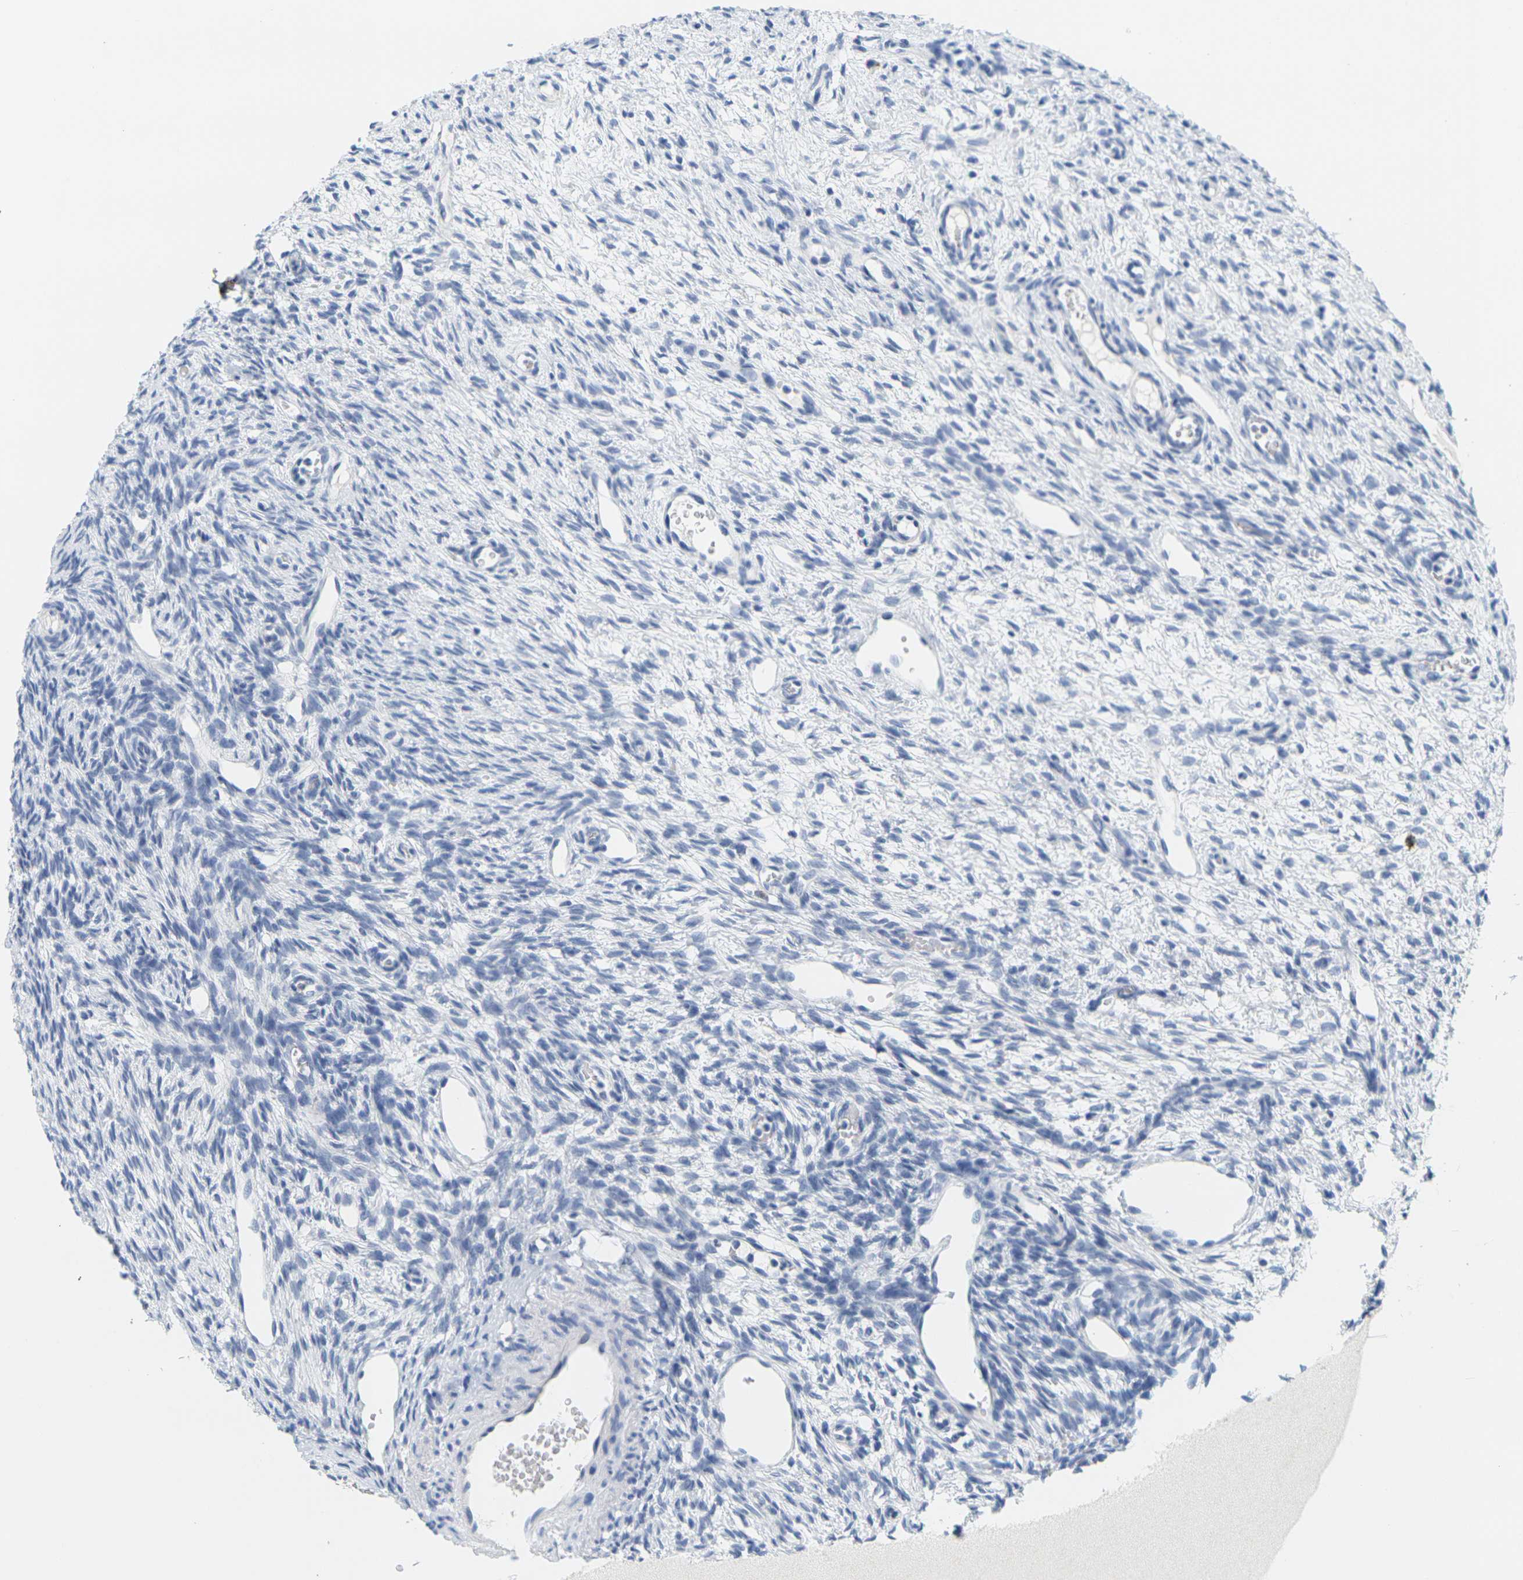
{"staining": {"intensity": "negative", "quantity": "none", "location": "none"}, "tissue": "ovary", "cell_type": "Follicle cells", "image_type": "normal", "snomed": [{"axis": "morphology", "description": "Normal tissue, NOS"}, {"axis": "topography", "description": "Ovary"}], "caption": "Immunohistochemical staining of unremarkable ovary exhibits no significant positivity in follicle cells.", "gene": "HLA", "patient": {"sex": "female", "age": 33}}